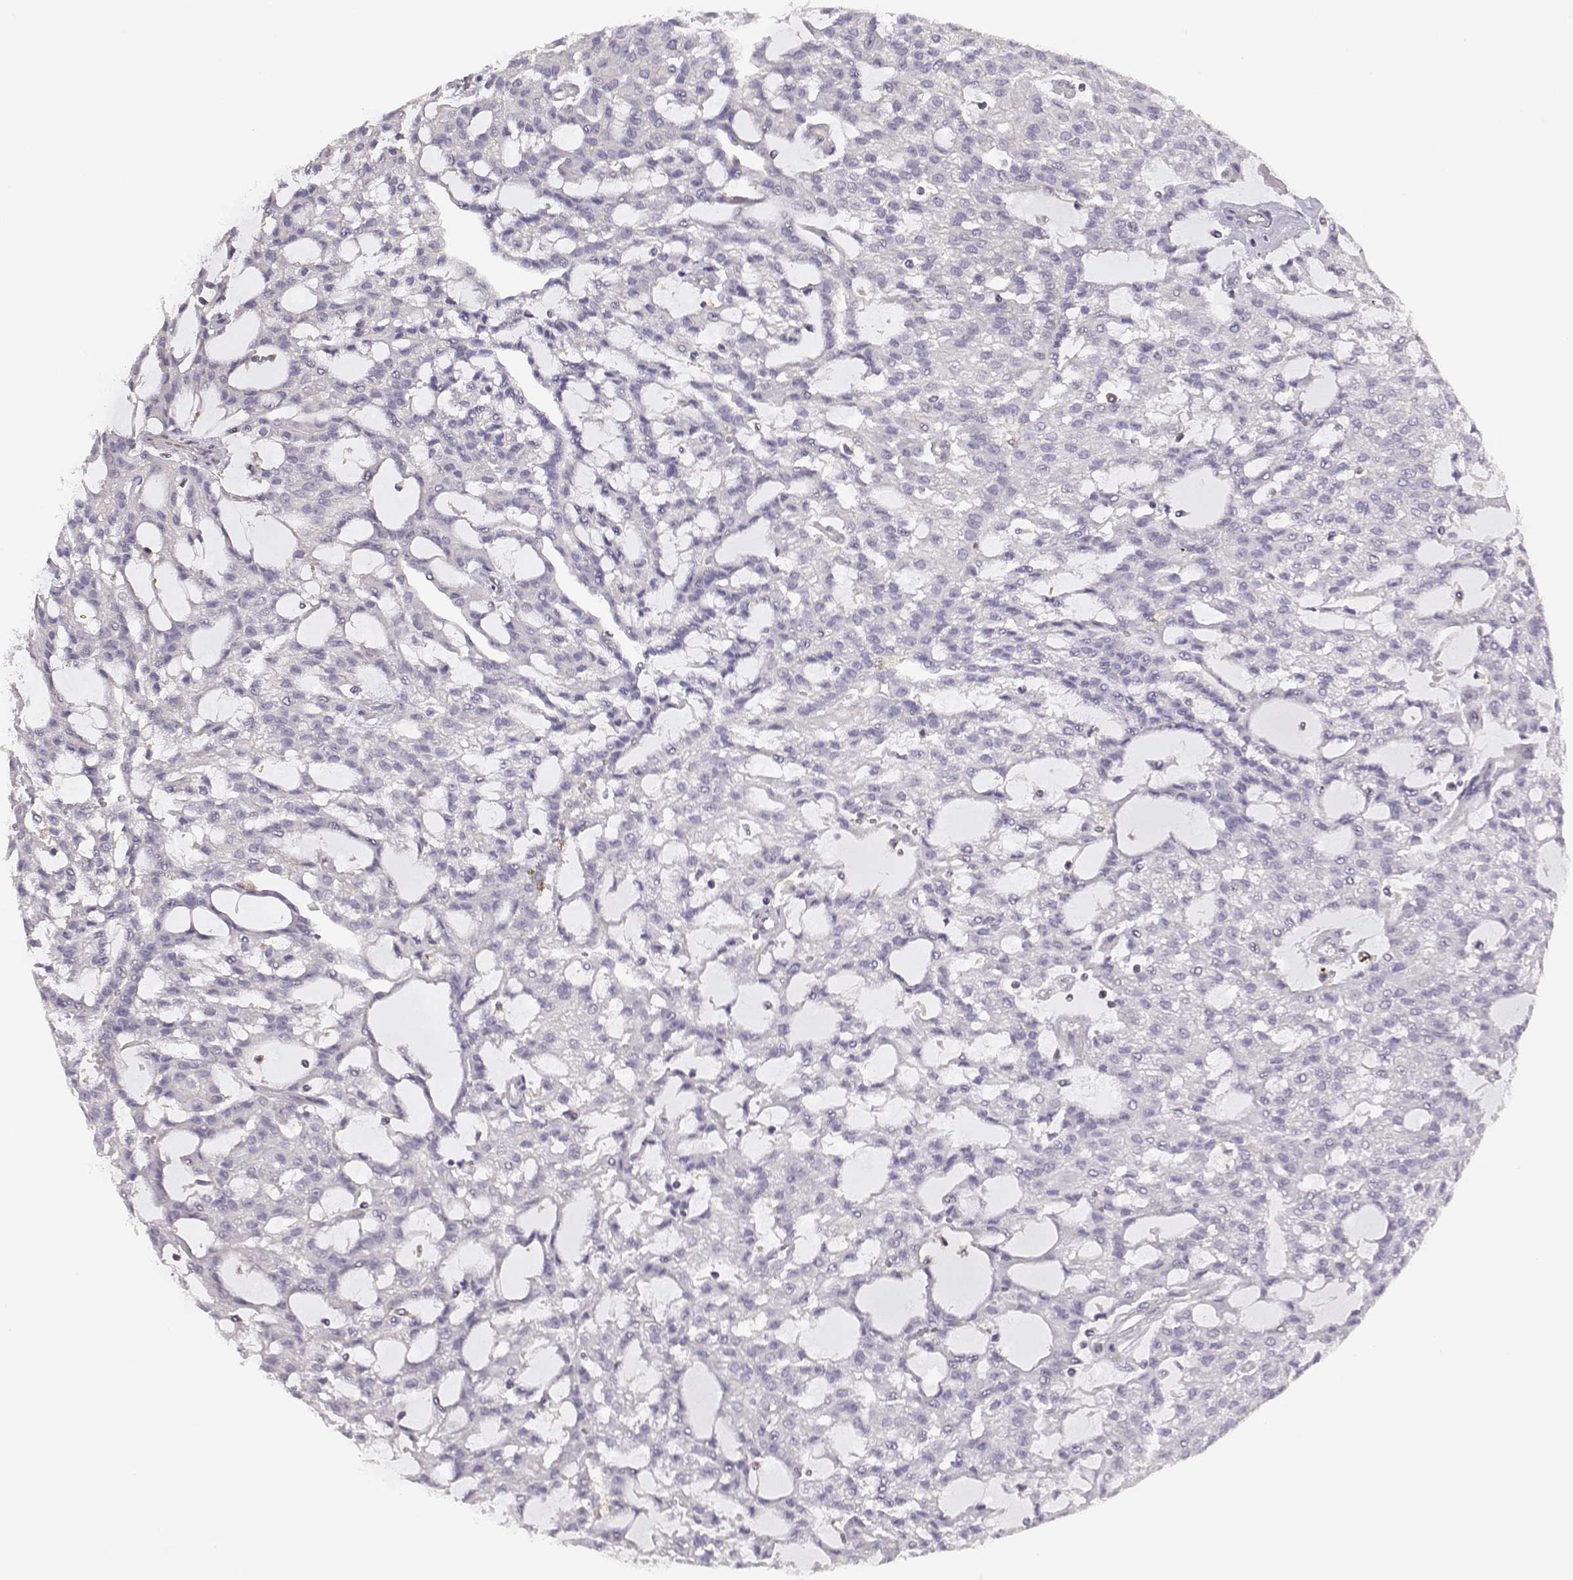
{"staining": {"intensity": "negative", "quantity": "none", "location": "none"}, "tissue": "renal cancer", "cell_type": "Tumor cells", "image_type": "cancer", "snomed": [{"axis": "morphology", "description": "Adenocarcinoma, NOS"}, {"axis": "topography", "description": "Kidney"}], "caption": "The IHC photomicrograph has no significant expression in tumor cells of renal cancer (adenocarcinoma) tissue.", "gene": "DAPL1", "patient": {"sex": "male", "age": 63}}